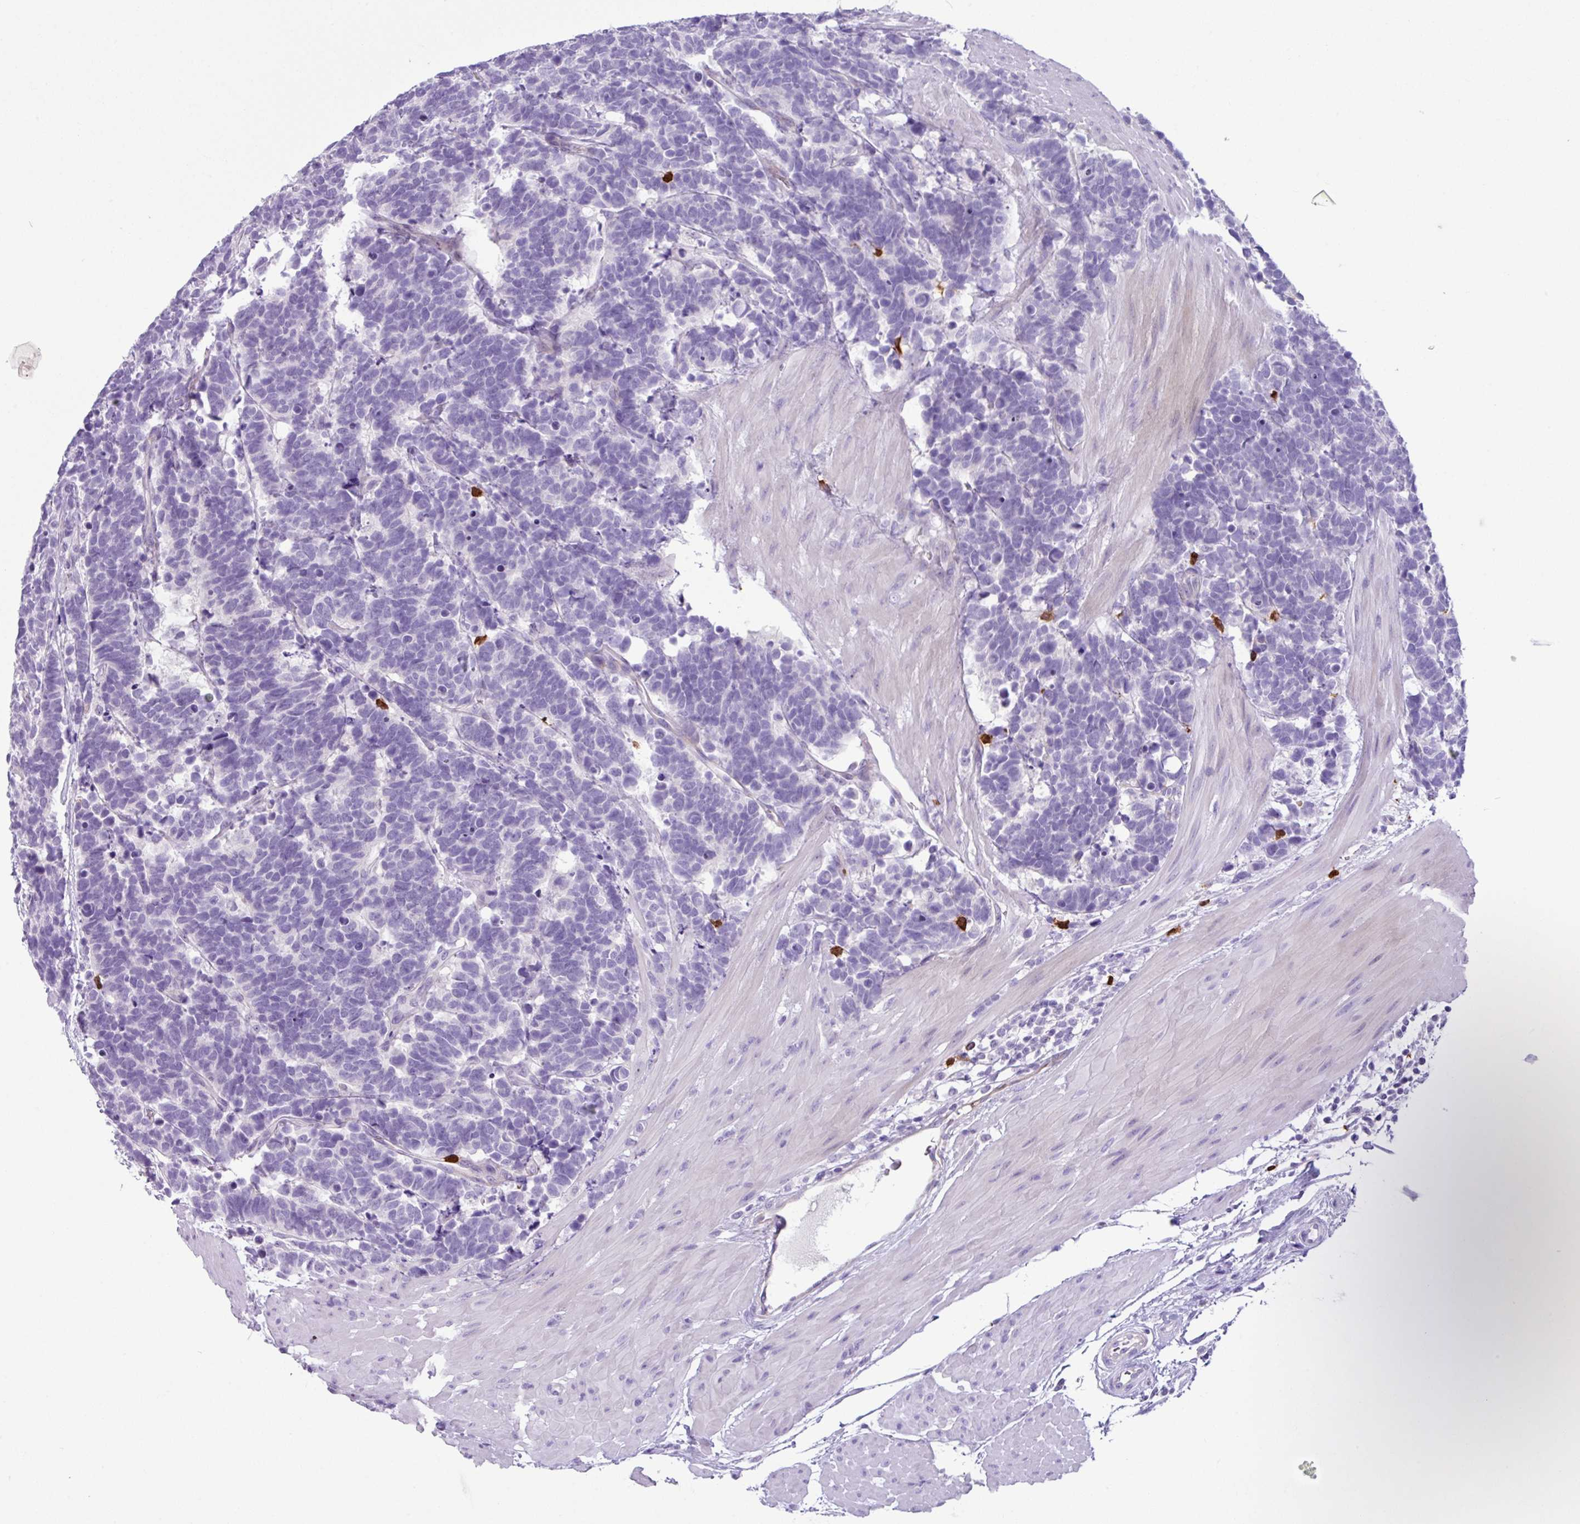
{"staining": {"intensity": "negative", "quantity": "none", "location": "none"}, "tissue": "carcinoid", "cell_type": "Tumor cells", "image_type": "cancer", "snomed": [{"axis": "morphology", "description": "Carcinoma, NOS"}, {"axis": "morphology", "description": "Carcinoid, malignant, NOS"}, {"axis": "topography", "description": "Urinary bladder"}], "caption": "Tumor cells are negative for protein expression in human carcinoma.", "gene": "MRM2", "patient": {"sex": "male", "age": 57}}